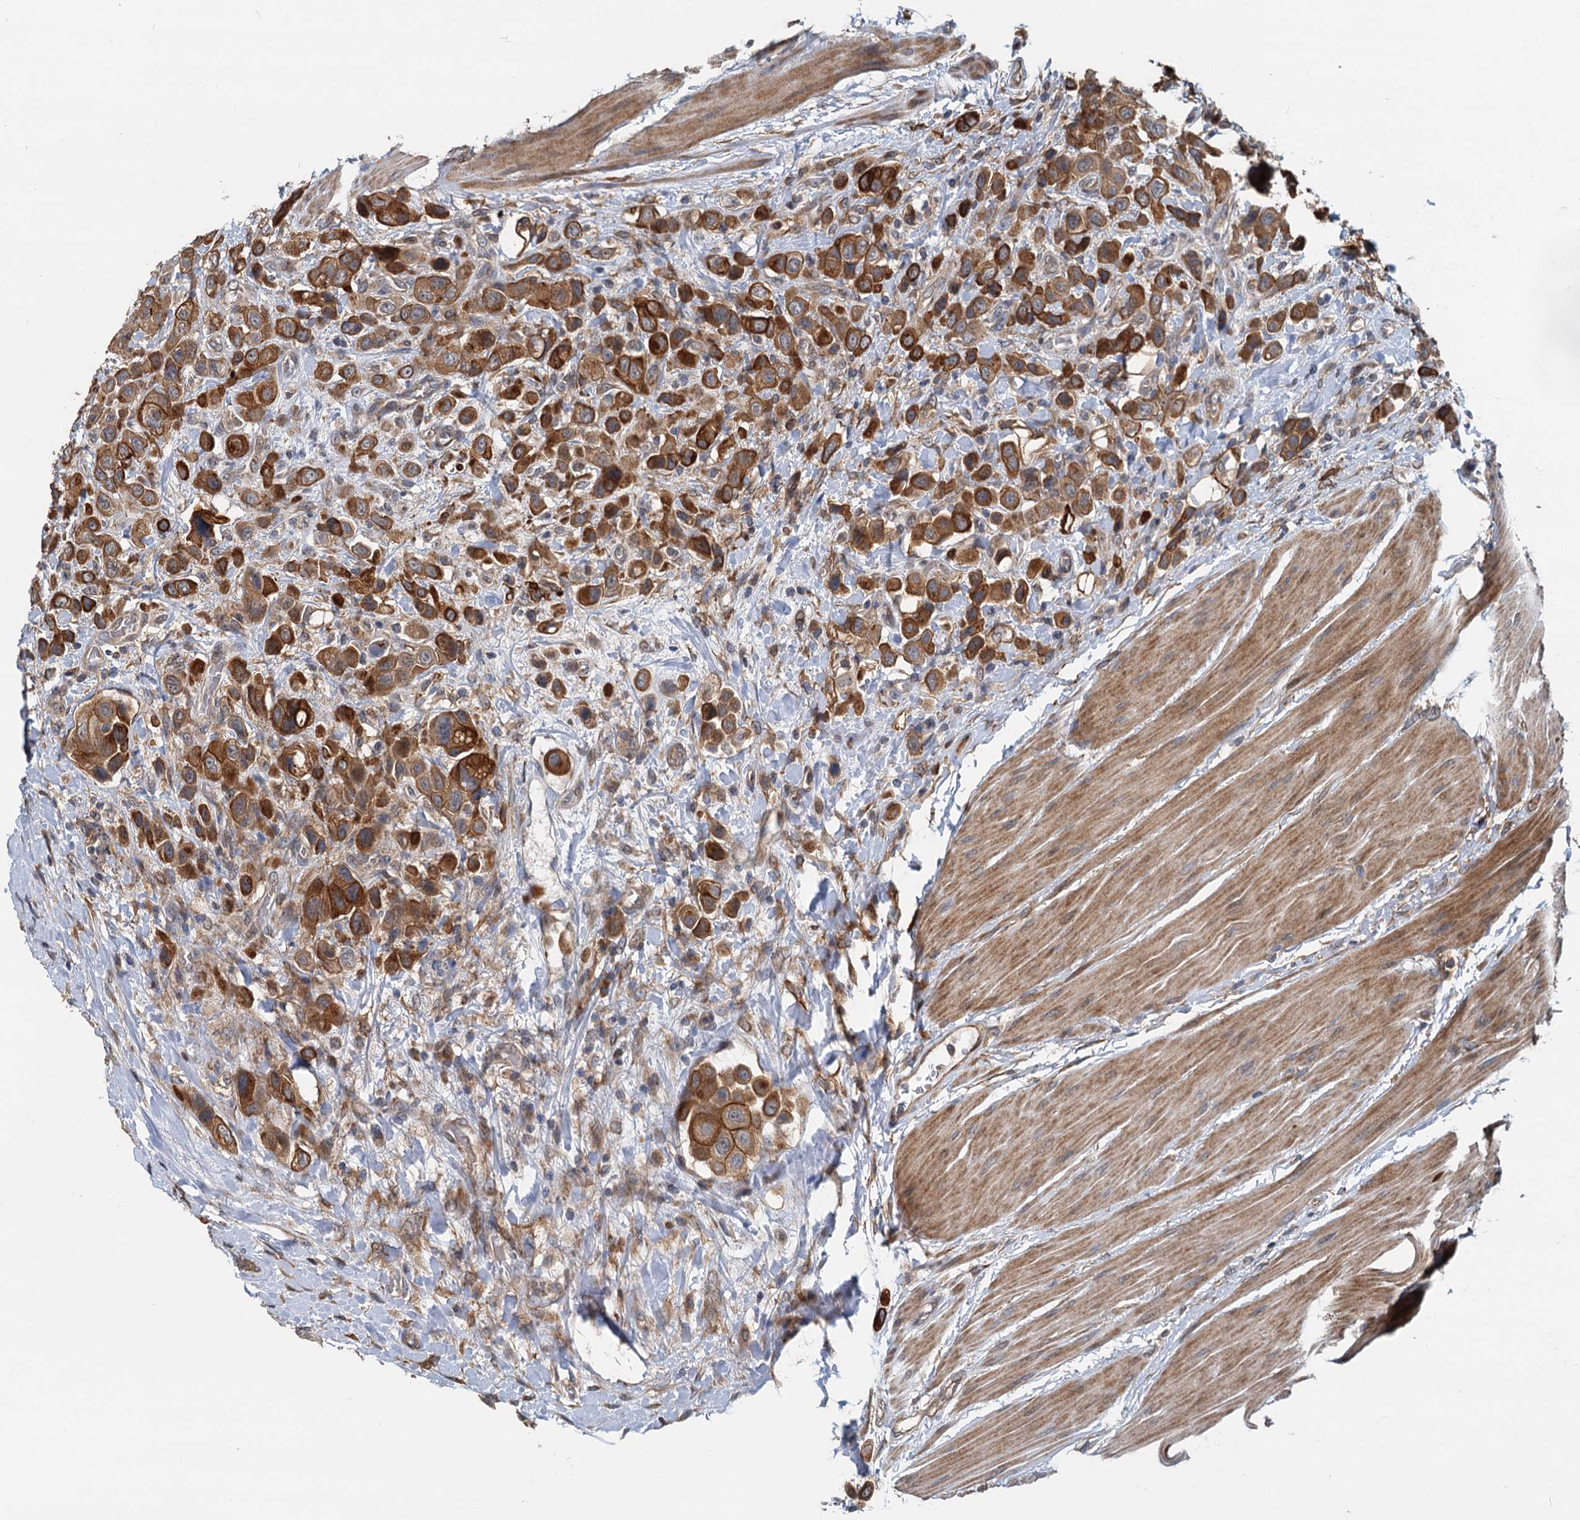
{"staining": {"intensity": "strong", "quantity": ">75%", "location": "cytoplasmic/membranous"}, "tissue": "urothelial cancer", "cell_type": "Tumor cells", "image_type": "cancer", "snomed": [{"axis": "morphology", "description": "Urothelial carcinoma, High grade"}, {"axis": "topography", "description": "Urinary bladder"}], "caption": "There is high levels of strong cytoplasmic/membranous staining in tumor cells of urothelial carcinoma (high-grade), as demonstrated by immunohistochemical staining (brown color).", "gene": "LRRK2", "patient": {"sex": "male", "age": 50}}